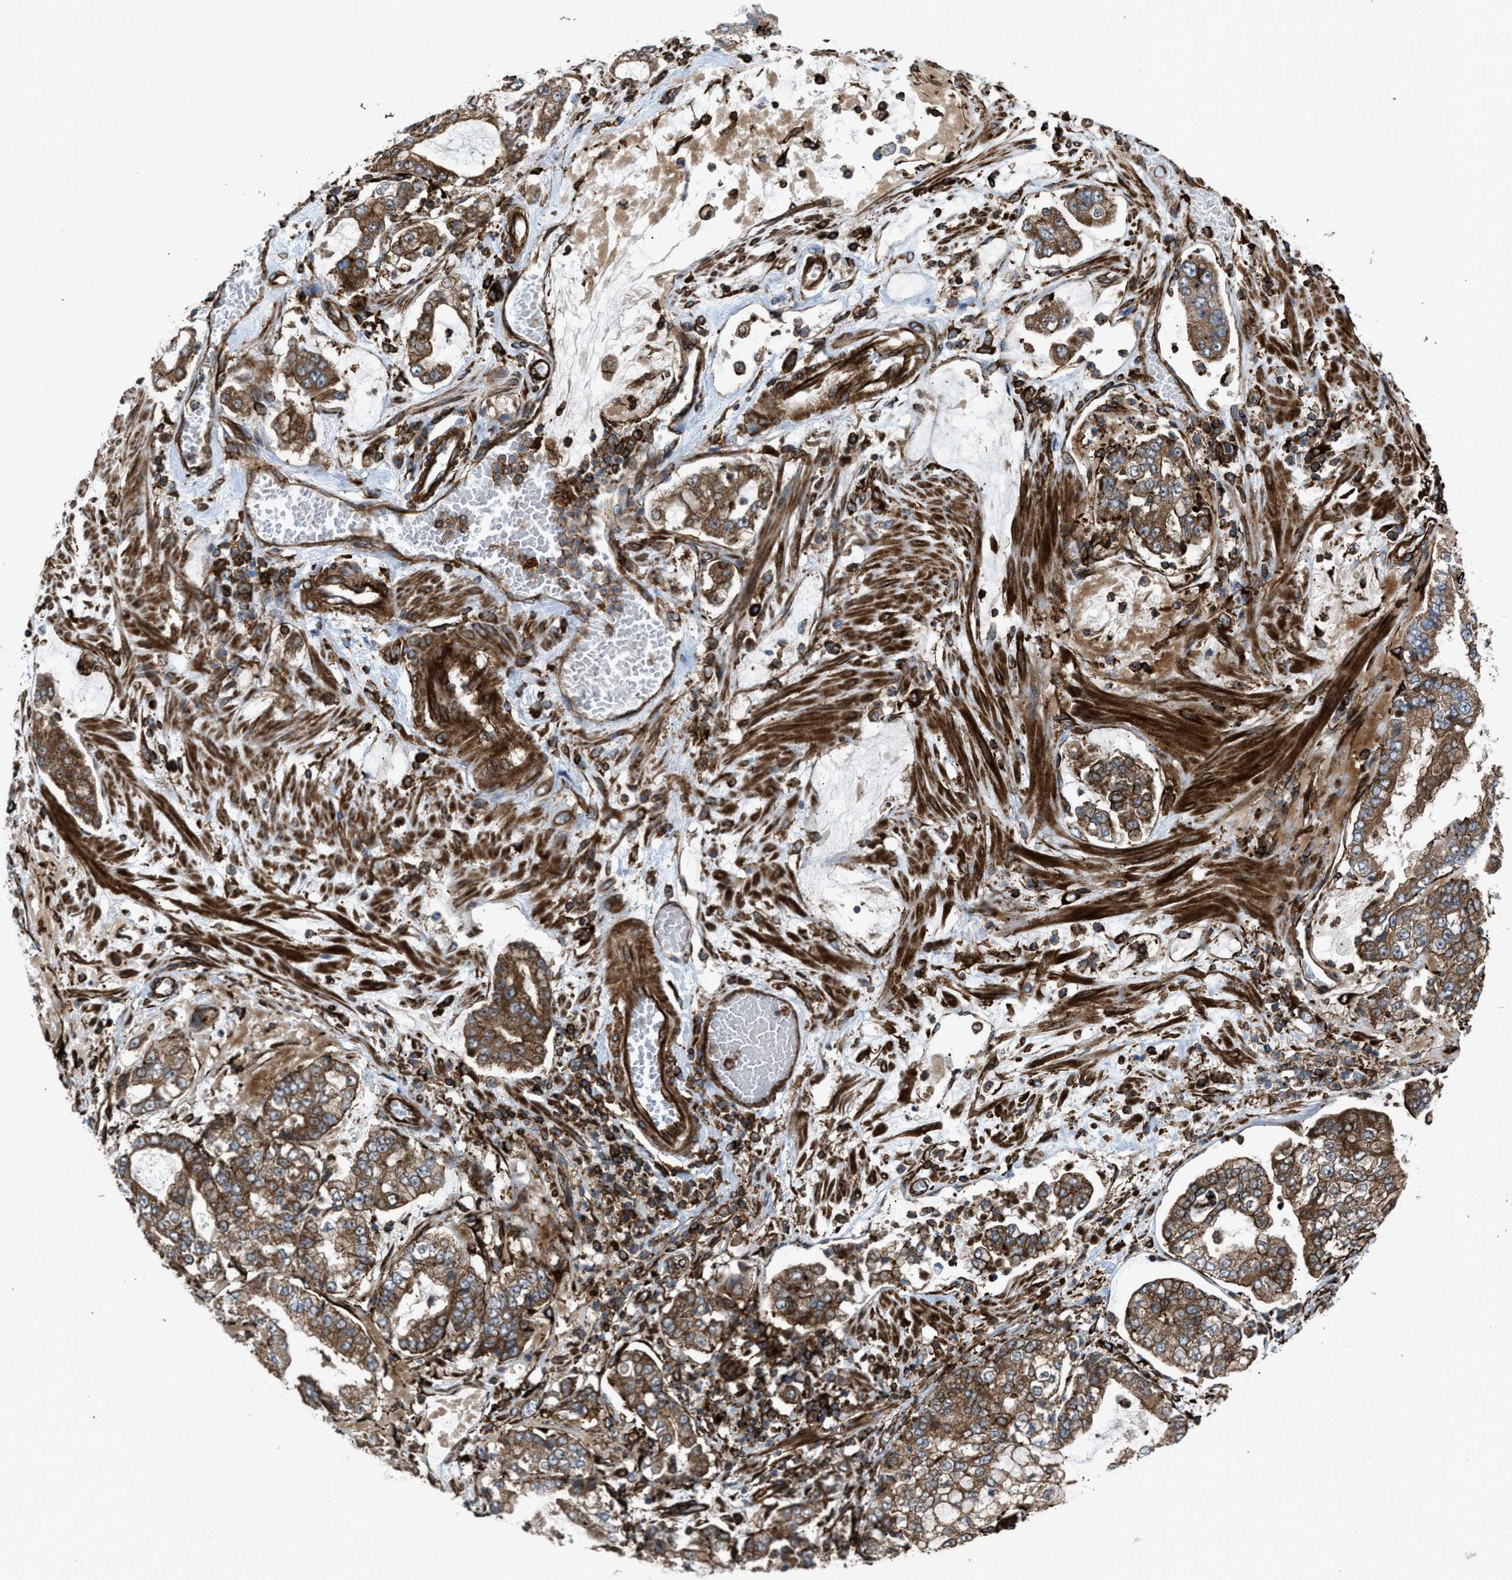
{"staining": {"intensity": "moderate", "quantity": ">75%", "location": "cytoplasmic/membranous"}, "tissue": "stomach cancer", "cell_type": "Tumor cells", "image_type": "cancer", "snomed": [{"axis": "morphology", "description": "Adenocarcinoma, NOS"}, {"axis": "topography", "description": "Stomach"}], "caption": "This image shows IHC staining of human stomach cancer (adenocarcinoma), with medium moderate cytoplasmic/membranous positivity in about >75% of tumor cells.", "gene": "EGLN1", "patient": {"sex": "male", "age": 76}}